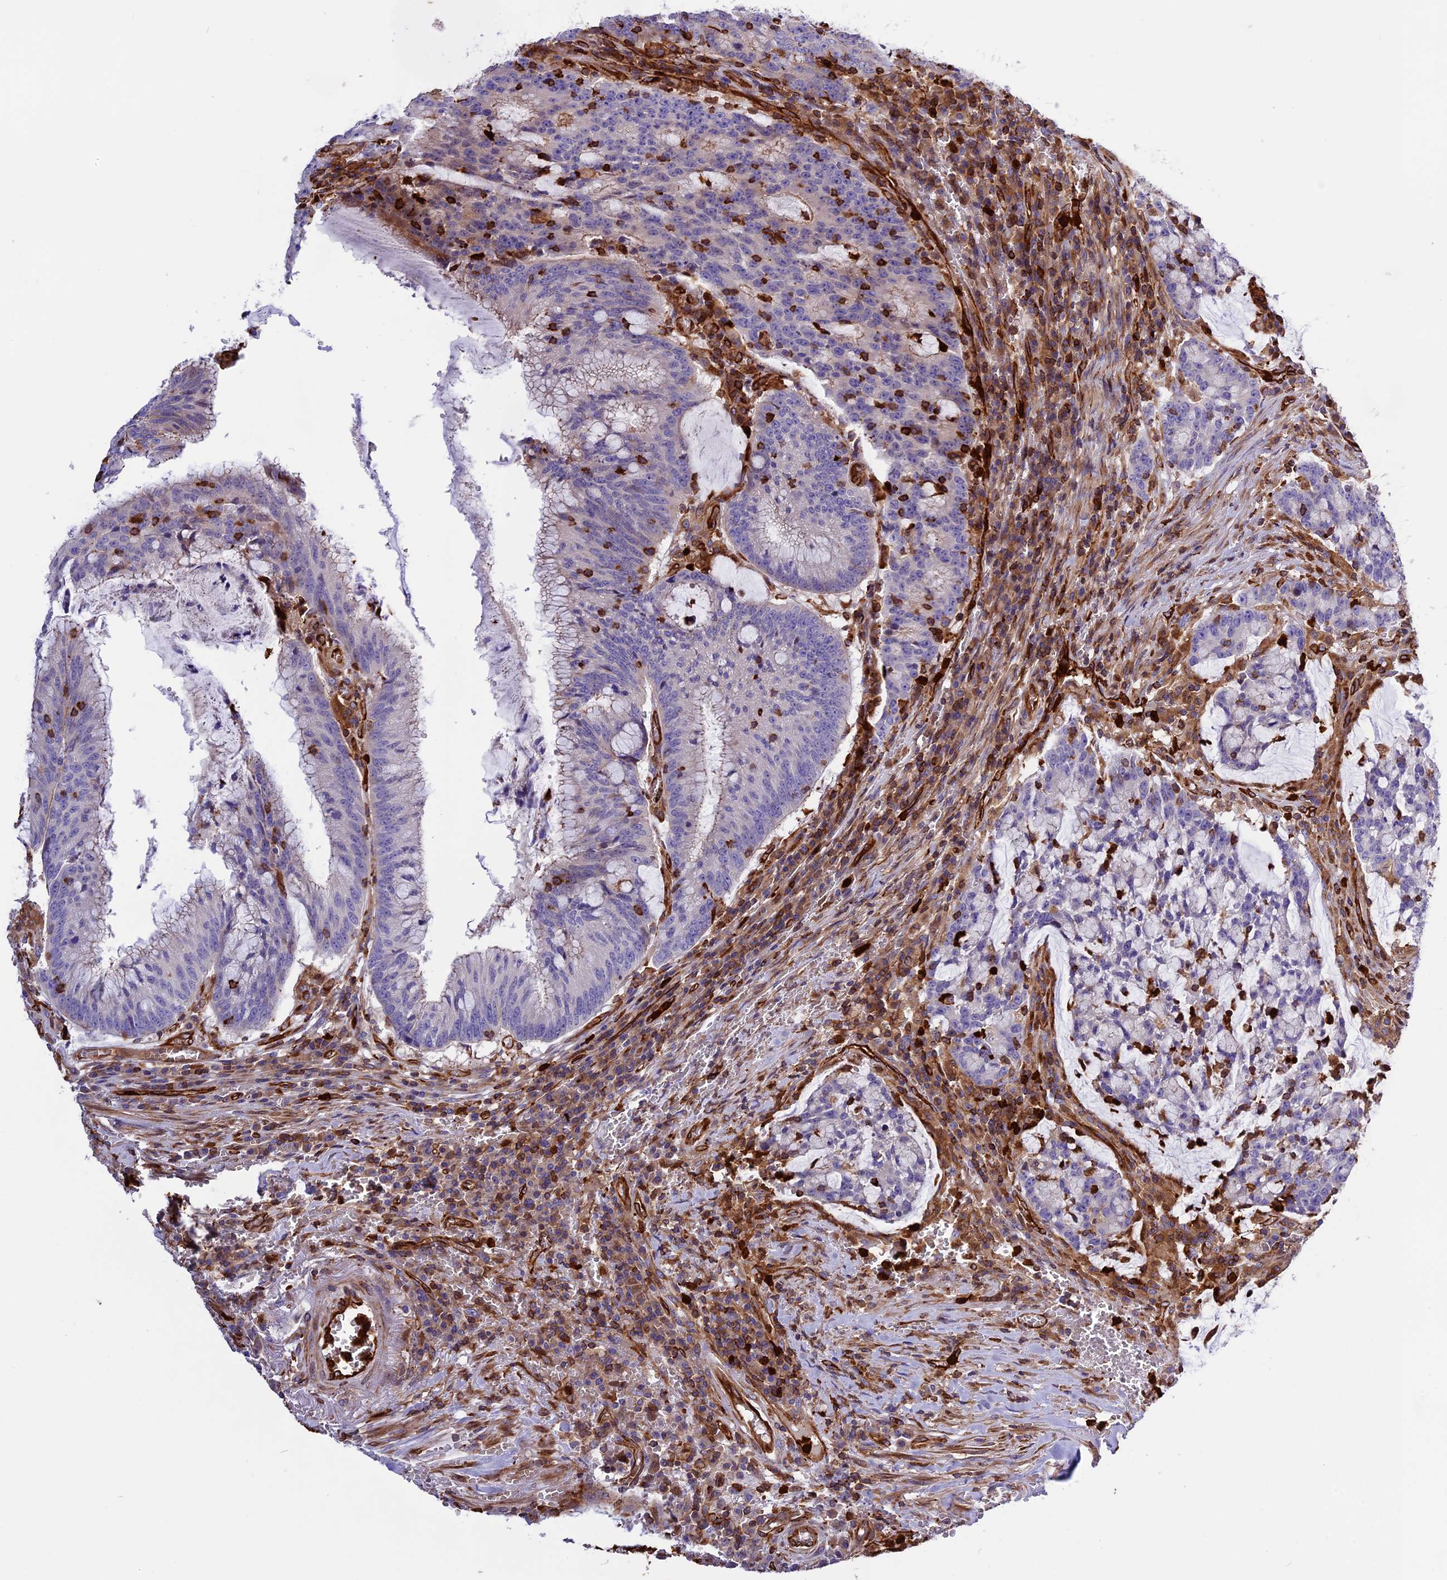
{"staining": {"intensity": "negative", "quantity": "none", "location": "none"}, "tissue": "colorectal cancer", "cell_type": "Tumor cells", "image_type": "cancer", "snomed": [{"axis": "morphology", "description": "Adenocarcinoma, NOS"}, {"axis": "topography", "description": "Rectum"}], "caption": "Tumor cells show no significant staining in adenocarcinoma (colorectal).", "gene": "CD99L2", "patient": {"sex": "female", "age": 77}}